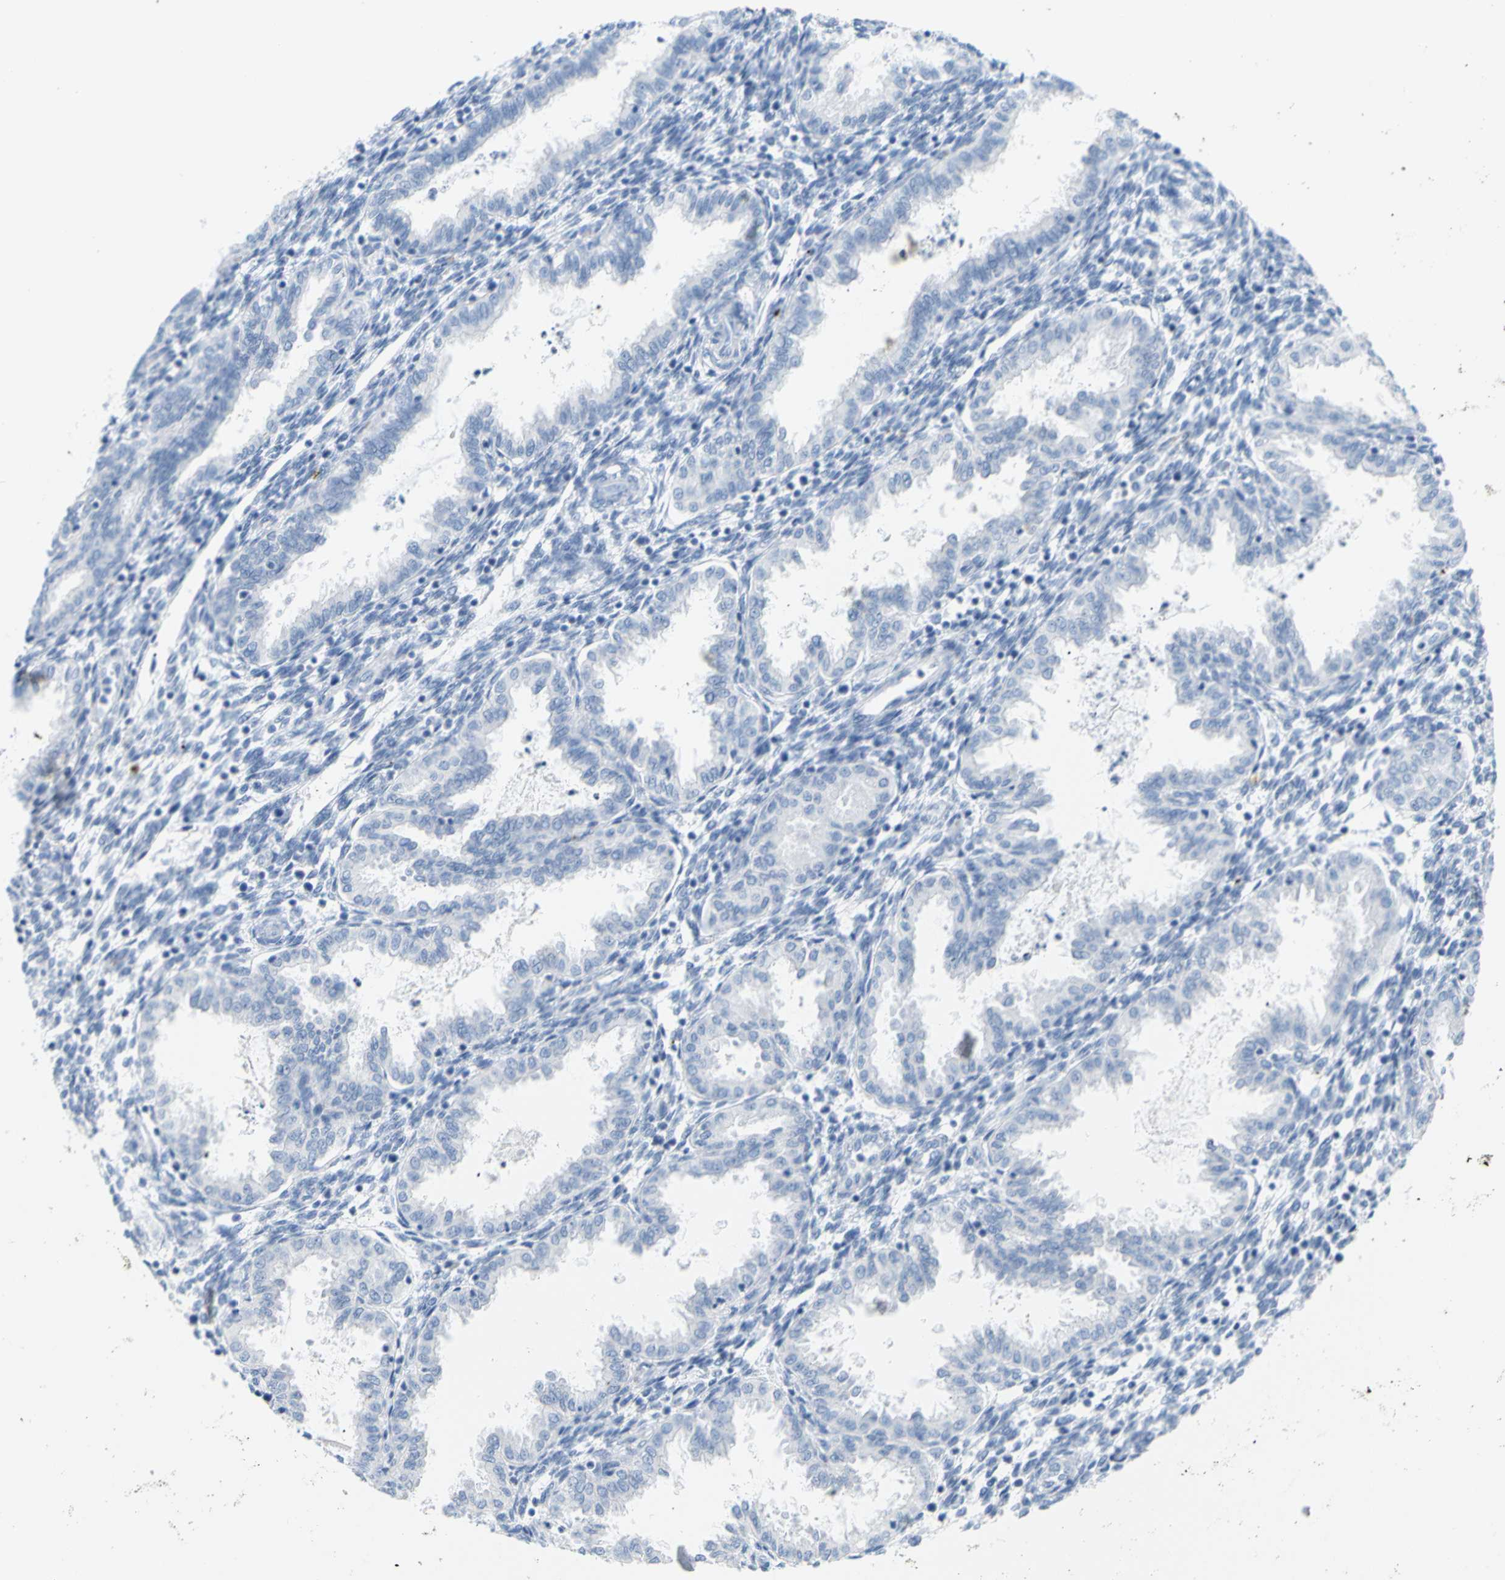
{"staining": {"intensity": "negative", "quantity": "none", "location": "none"}, "tissue": "endometrium", "cell_type": "Cells in endometrial stroma", "image_type": "normal", "snomed": [{"axis": "morphology", "description": "Normal tissue, NOS"}, {"axis": "topography", "description": "Endometrium"}], "caption": "The immunohistochemistry (IHC) photomicrograph has no significant expression in cells in endometrial stroma of endometrium. The staining is performed using DAB (3,3'-diaminobenzidine) brown chromogen with nuclei counter-stained in using hematoxylin.", "gene": "OPN1SW", "patient": {"sex": "female", "age": 33}}